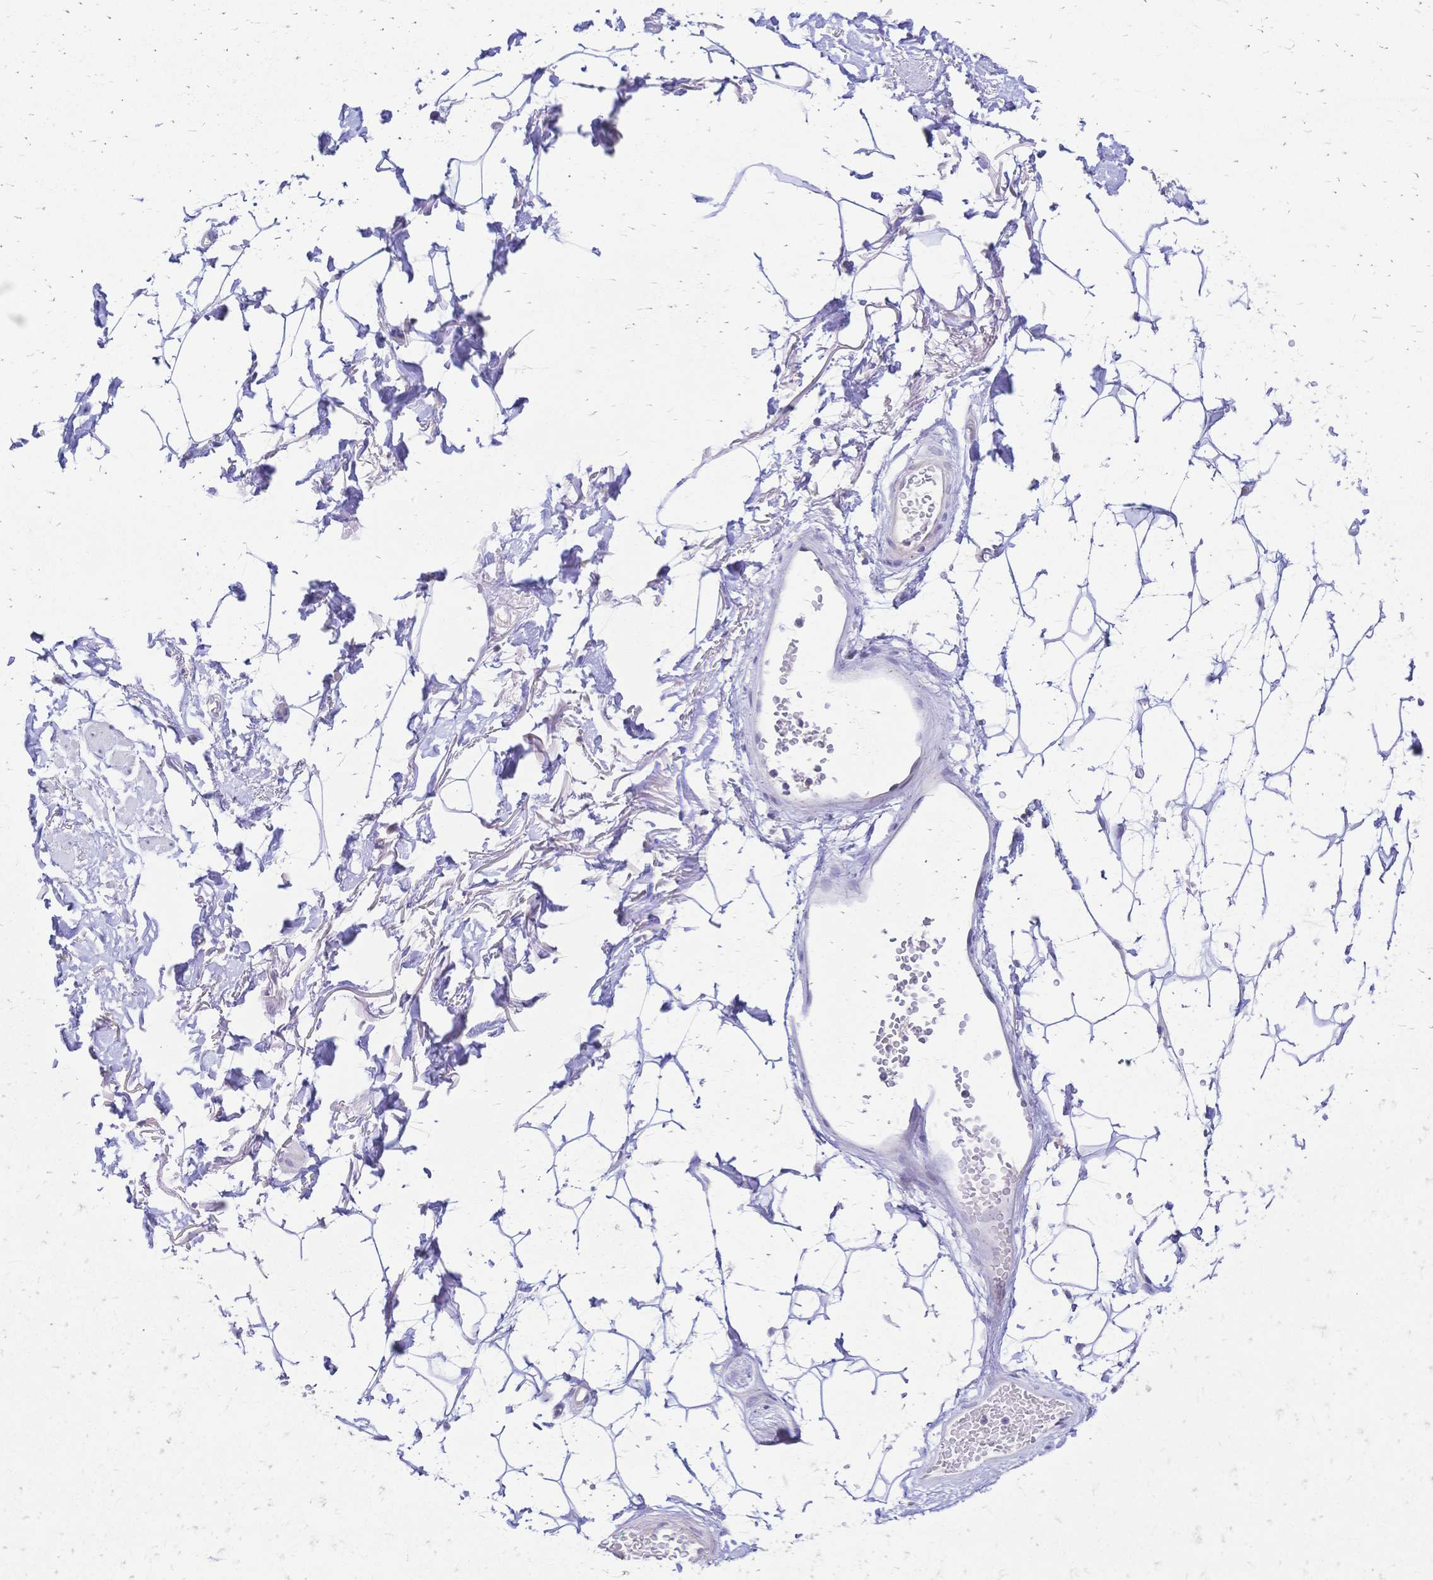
{"staining": {"intensity": "negative", "quantity": "none", "location": "none"}, "tissue": "adipose tissue", "cell_type": "Adipocytes", "image_type": "normal", "snomed": [{"axis": "morphology", "description": "Normal tissue, NOS"}, {"axis": "topography", "description": "Anal"}, {"axis": "topography", "description": "Peripheral nerve tissue"}], "caption": "Immunohistochemistry (IHC) of unremarkable adipose tissue reveals no positivity in adipocytes.", "gene": "IL2RA", "patient": {"sex": "male", "age": 78}}